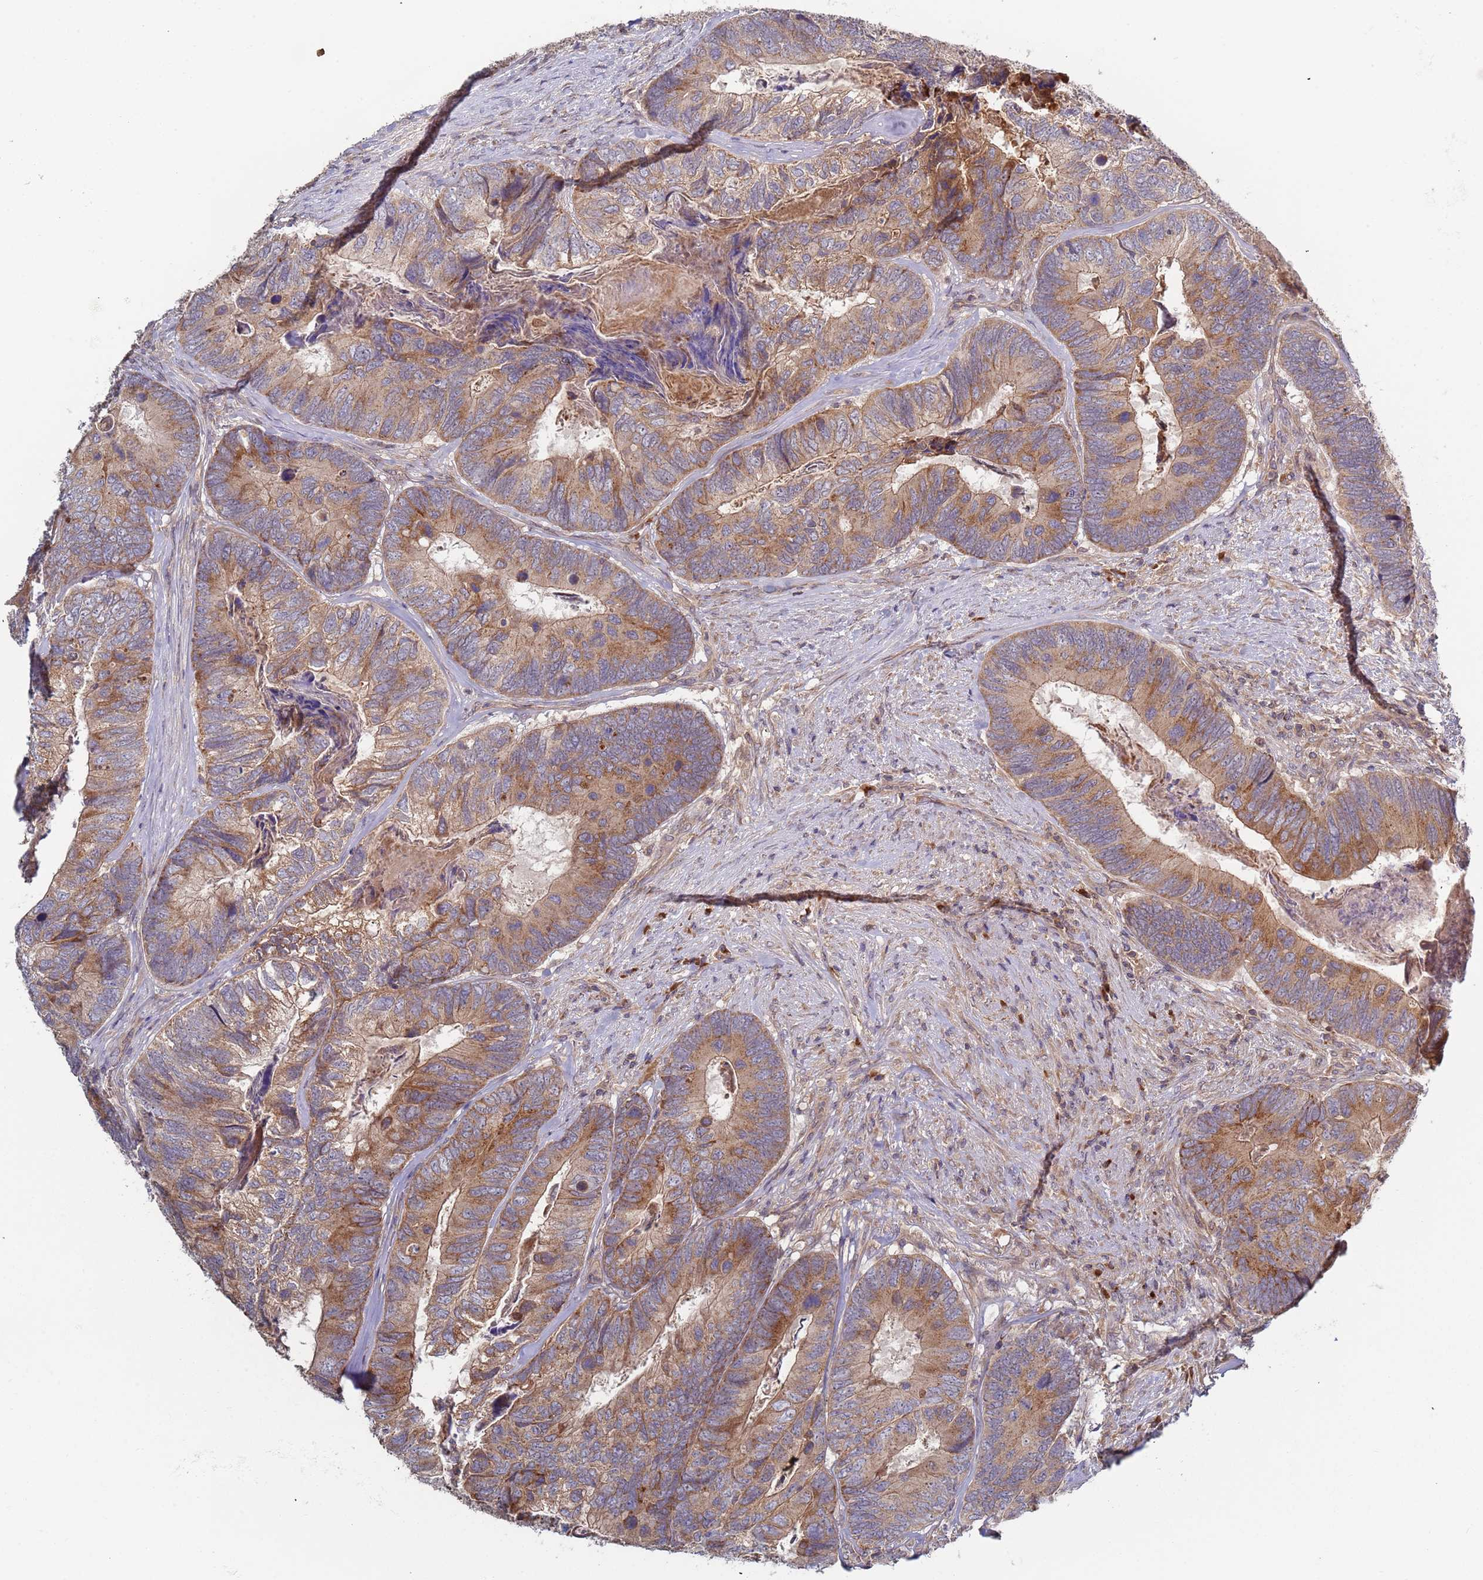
{"staining": {"intensity": "moderate", "quantity": ">75%", "location": "cytoplasmic/membranous"}, "tissue": "colorectal cancer", "cell_type": "Tumor cells", "image_type": "cancer", "snomed": [{"axis": "morphology", "description": "Adenocarcinoma, NOS"}, {"axis": "topography", "description": "Colon"}], "caption": "Tumor cells reveal medium levels of moderate cytoplasmic/membranous positivity in approximately >75% of cells in colorectal cancer. The staining is performed using DAB (3,3'-diaminobenzidine) brown chromogen to label protein expression. The nuclei are counter-stained blue using hematoxylin.", "gene": "OR5A2", "patient": {"sex": "female", "age": 67}}